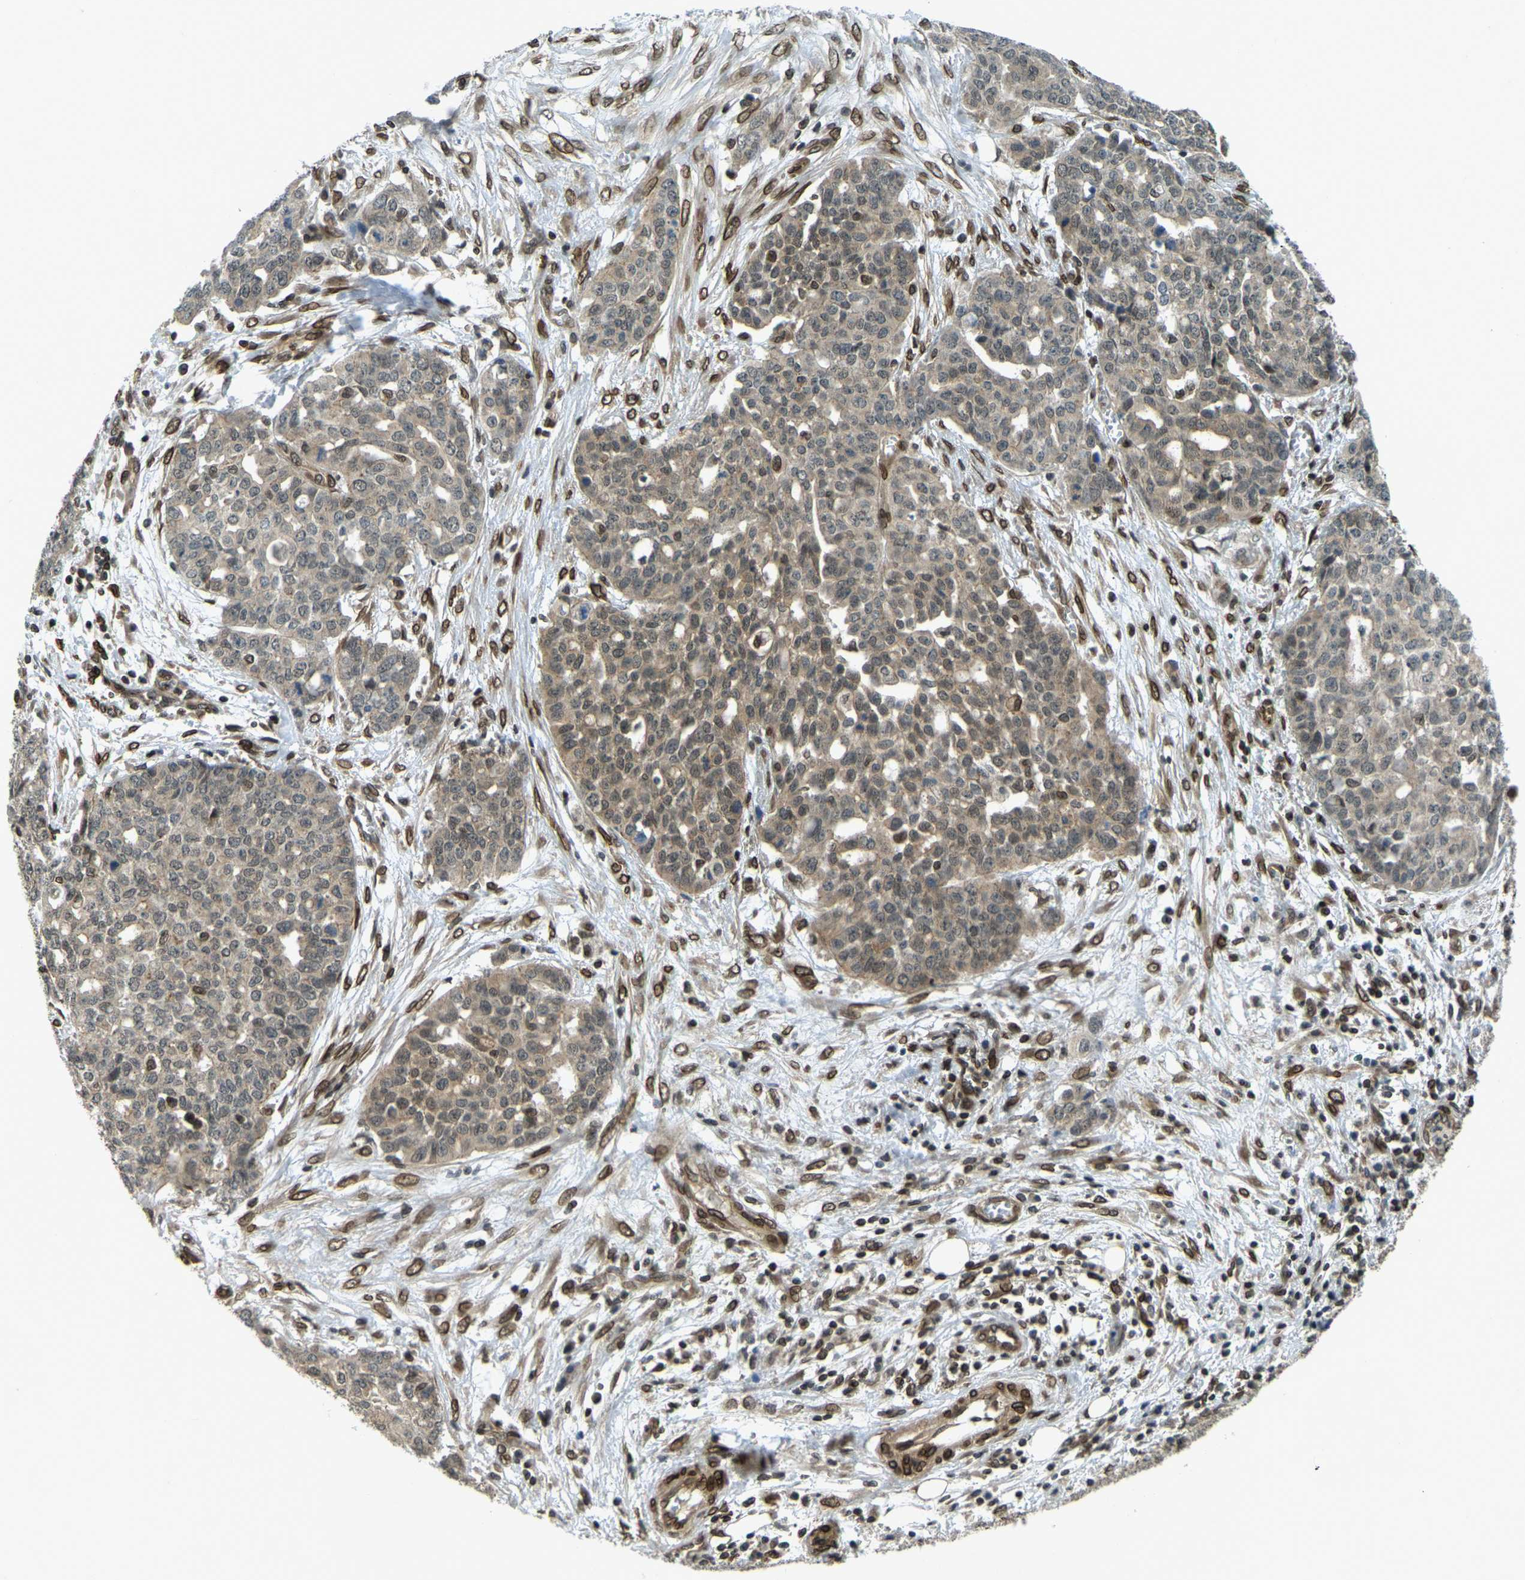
{"staining": {"intensity": "weak", "quantity": ">75%", "location": "cytoplasmic/membranous"}, "tissue": "ovarian cancer", "cell_type": "Tumor cells", "image_type": "cancer", "snomed": [{"axis": "morphology", "description": "Cystadenocarcinoma, serous, NOS"}, {"axis": "topography", "description": "Soft tissue"}, {"axis": "topography", "description": "Ovary"}], "caption": "Immunohistochemistry (IHC) (DAB (3,3'-diaminobenzidine)) staining of ovarian cancer exhibits weak cytoplasmic/membranous protein expression in about >75% of tumor cells.", "gene": "SYNE1", "patient": {"sex": "female", "age": 57}}